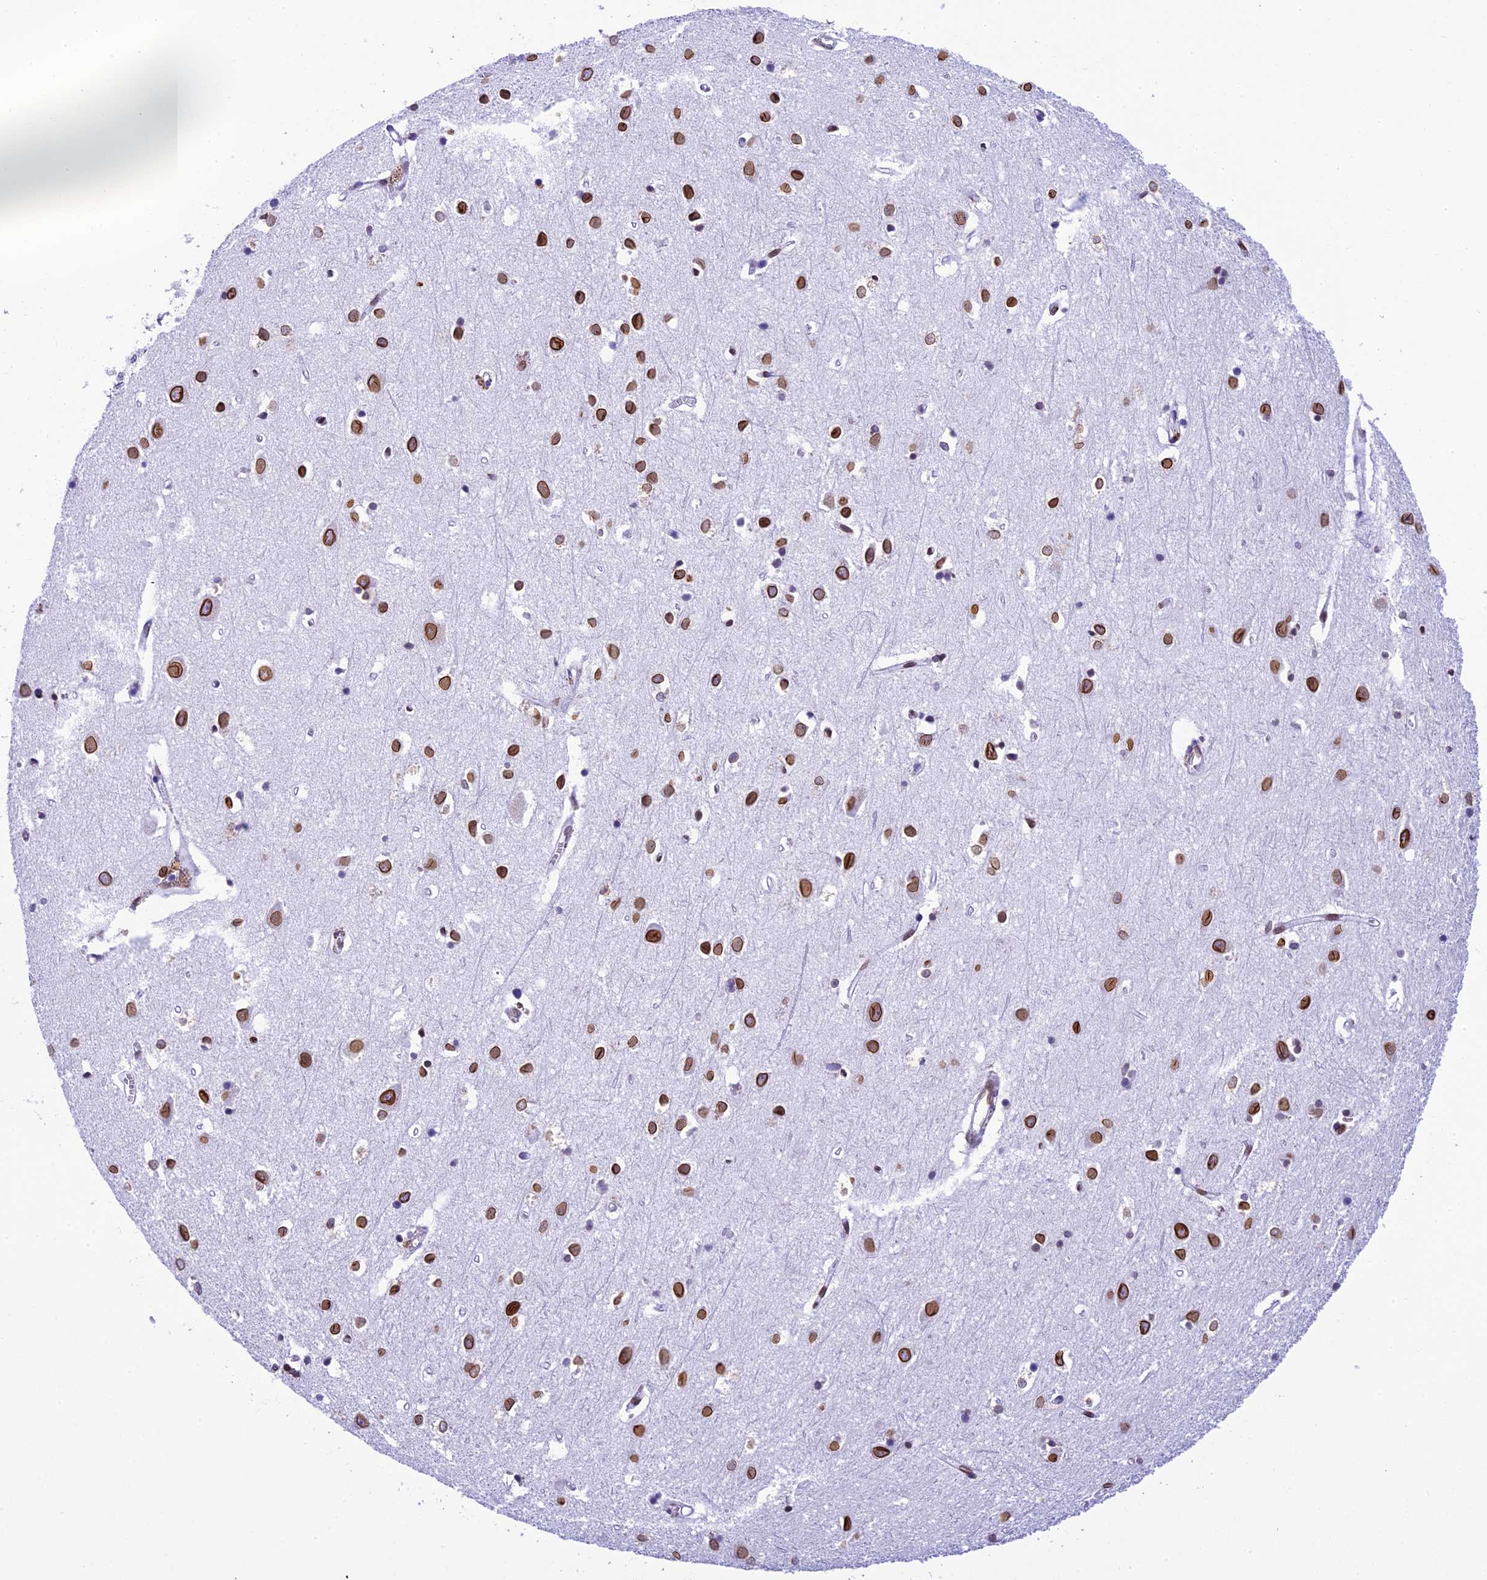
{"staining": {"intensity": "negative", "quantity": "none", "location": "none"}, "tissue": "cerebral cortex", "cell_type": "Endothelial cells", "image_type": "normal", "snomed": [{"axis": "morphology", "description": "Normal tissue, NOS"}, {"axis": "topography", "description": "Cerebral cortex"}], "caption": "An IHC histopathology image of benign cerebral cortex is shown. There is no staining in endothelial cells of cerebral cortex. (DAB immunohistochemistry (IHC), high magnification).", "gene": "METTL25", "patient": {"sex": "female", "age": 64}}